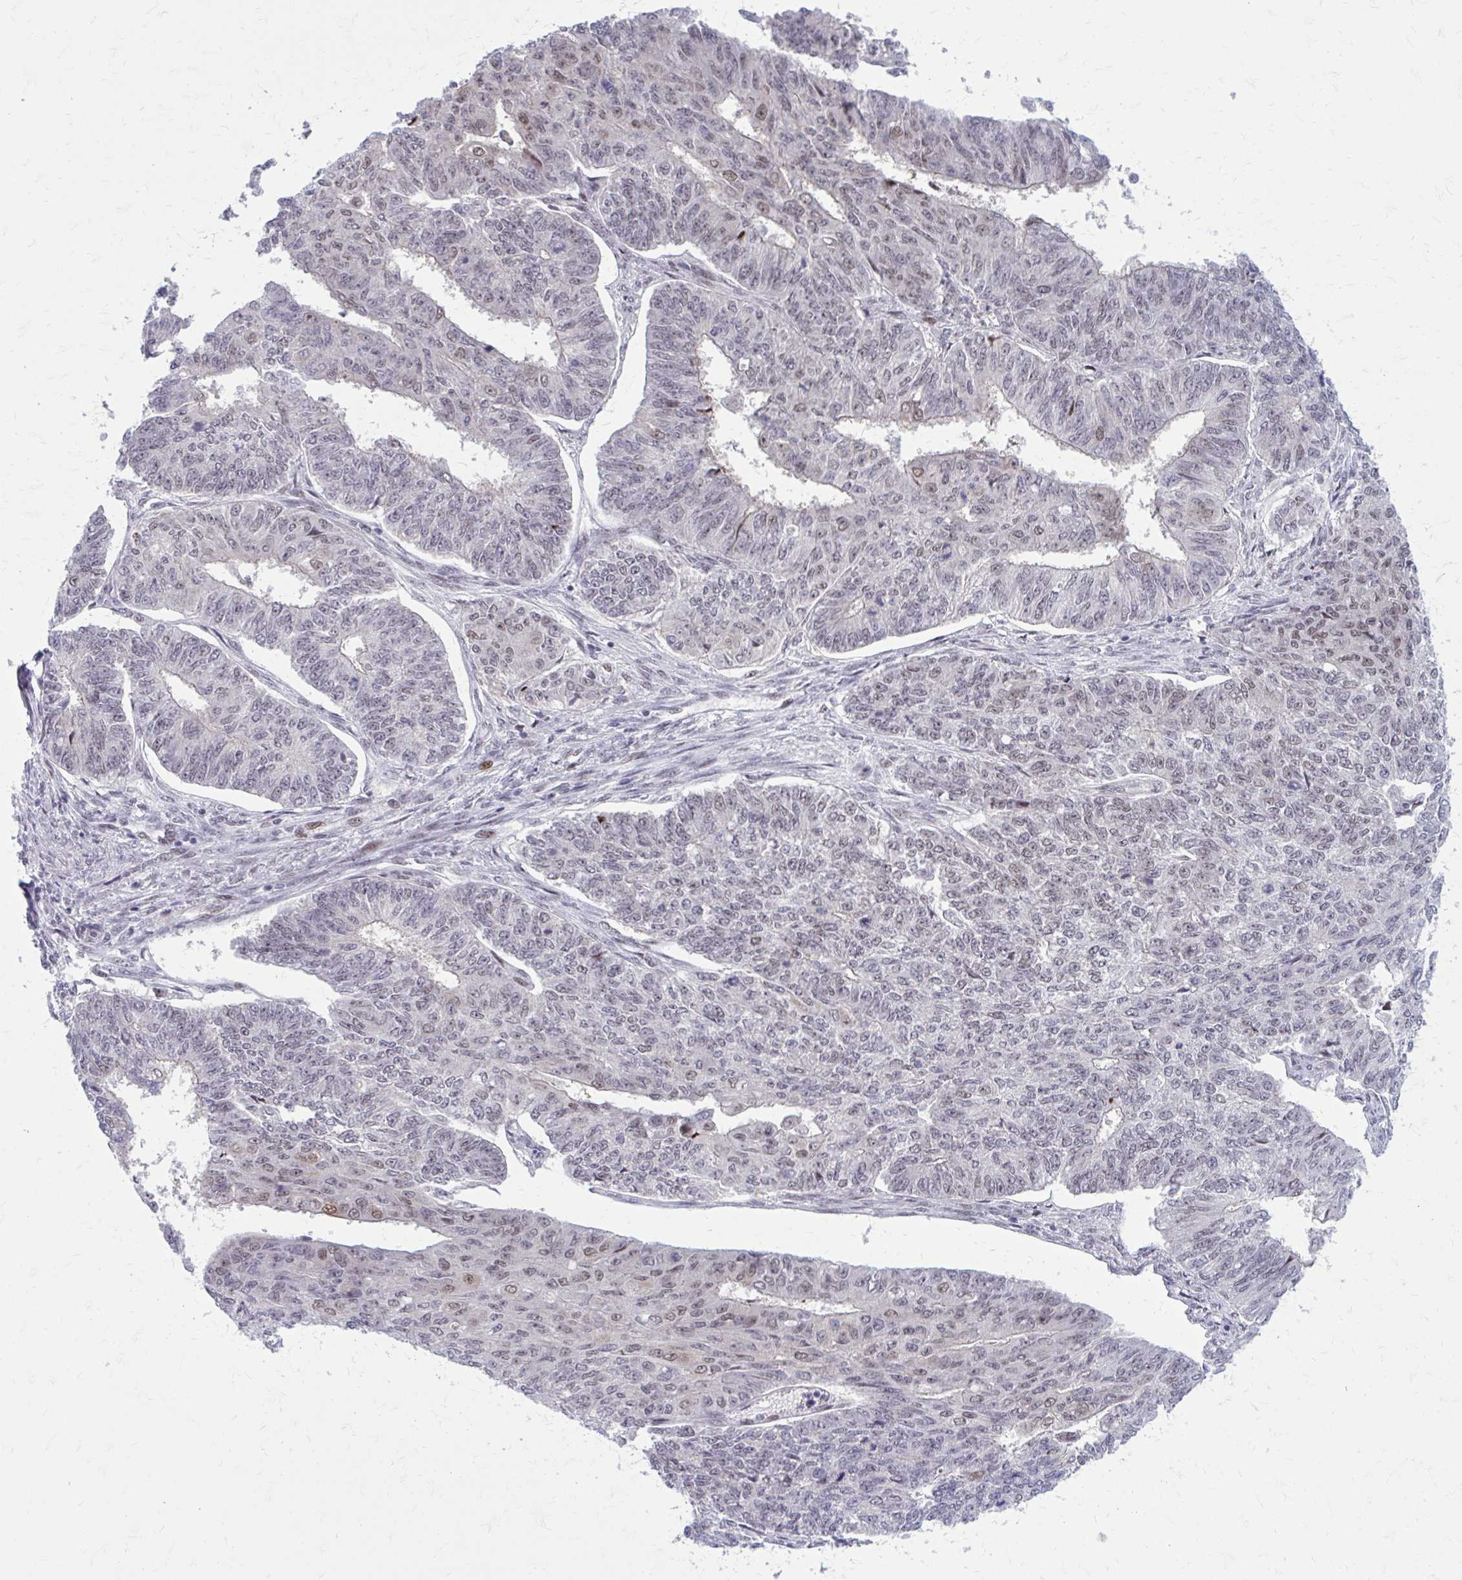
{"staining": {"intensity": "weak", "quantity": "<25%", "location": "nuclear"}, "tissue": "endometrial cancer", "cell_type": "Tumor cells", "image_type": "cancer", "snomed": [{"axis": "morphology", "description": "Adenocarcinoma, NOS"}, {"axis": "topography", "description": "Endometrium"}], "caption": "This is an IHC histopathology image of human endometrial adenocarcinoma. There is no expression in tumor cells.", "gene": "PSME4", "patient": {"sex": "female", "age": 32}}